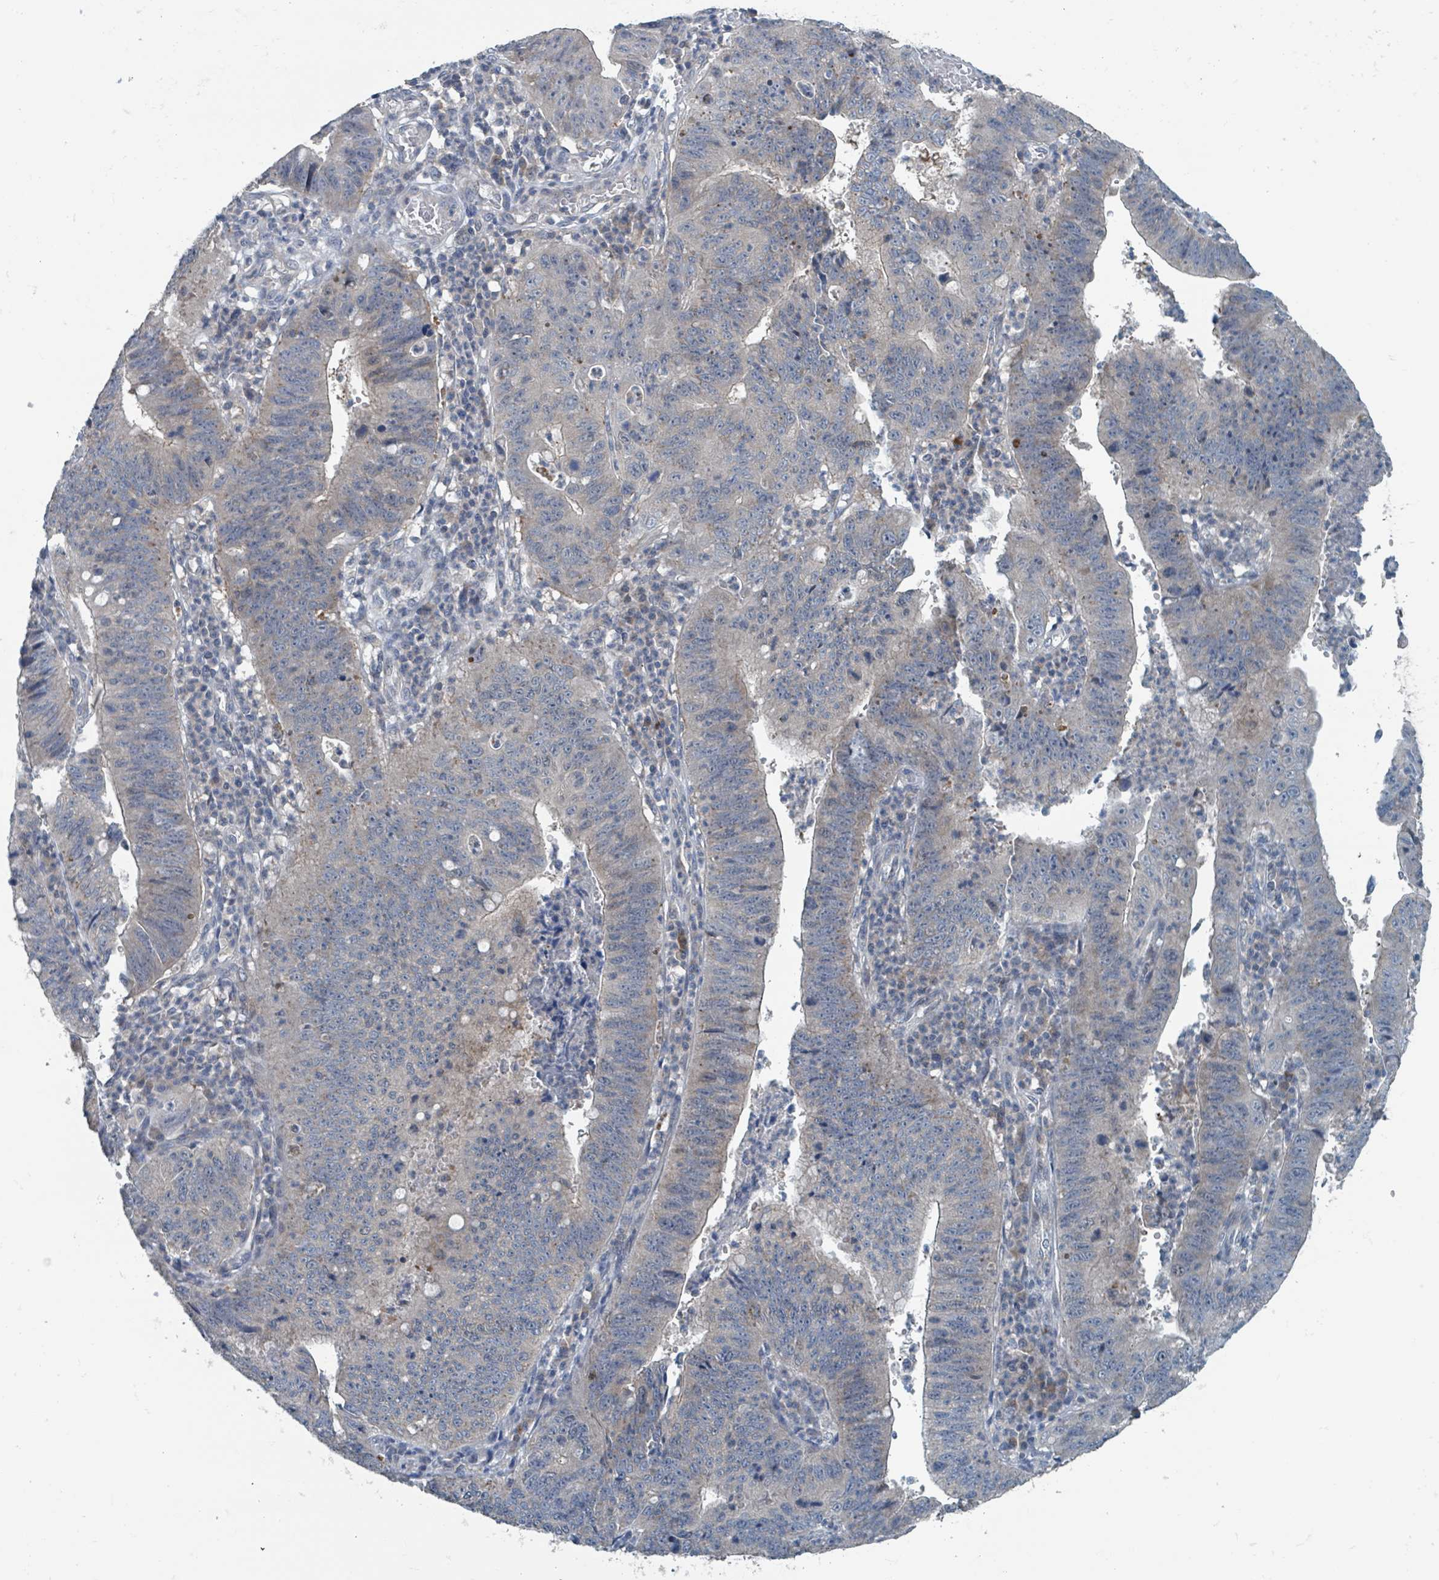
{"staining": {"intensity": "negative", "quantity": "none", "location": "none"}, "tissue": "stomach cancer", "cell_type": "Tumor cells", "image_type": "cancer", "snomed": [{"axis": "morphology", "description": "Adenocarcinoma, NOS"}, {"axis": "topography", "description": "Stomach"}], "caption": "High power microscopy micrograph of an IHC micrograph of adenocarcinoma (stomach), revealing no significant expression in tumor cells.", "gene": "ACBD4", "patient": {"sex": "male", "age": 59}}